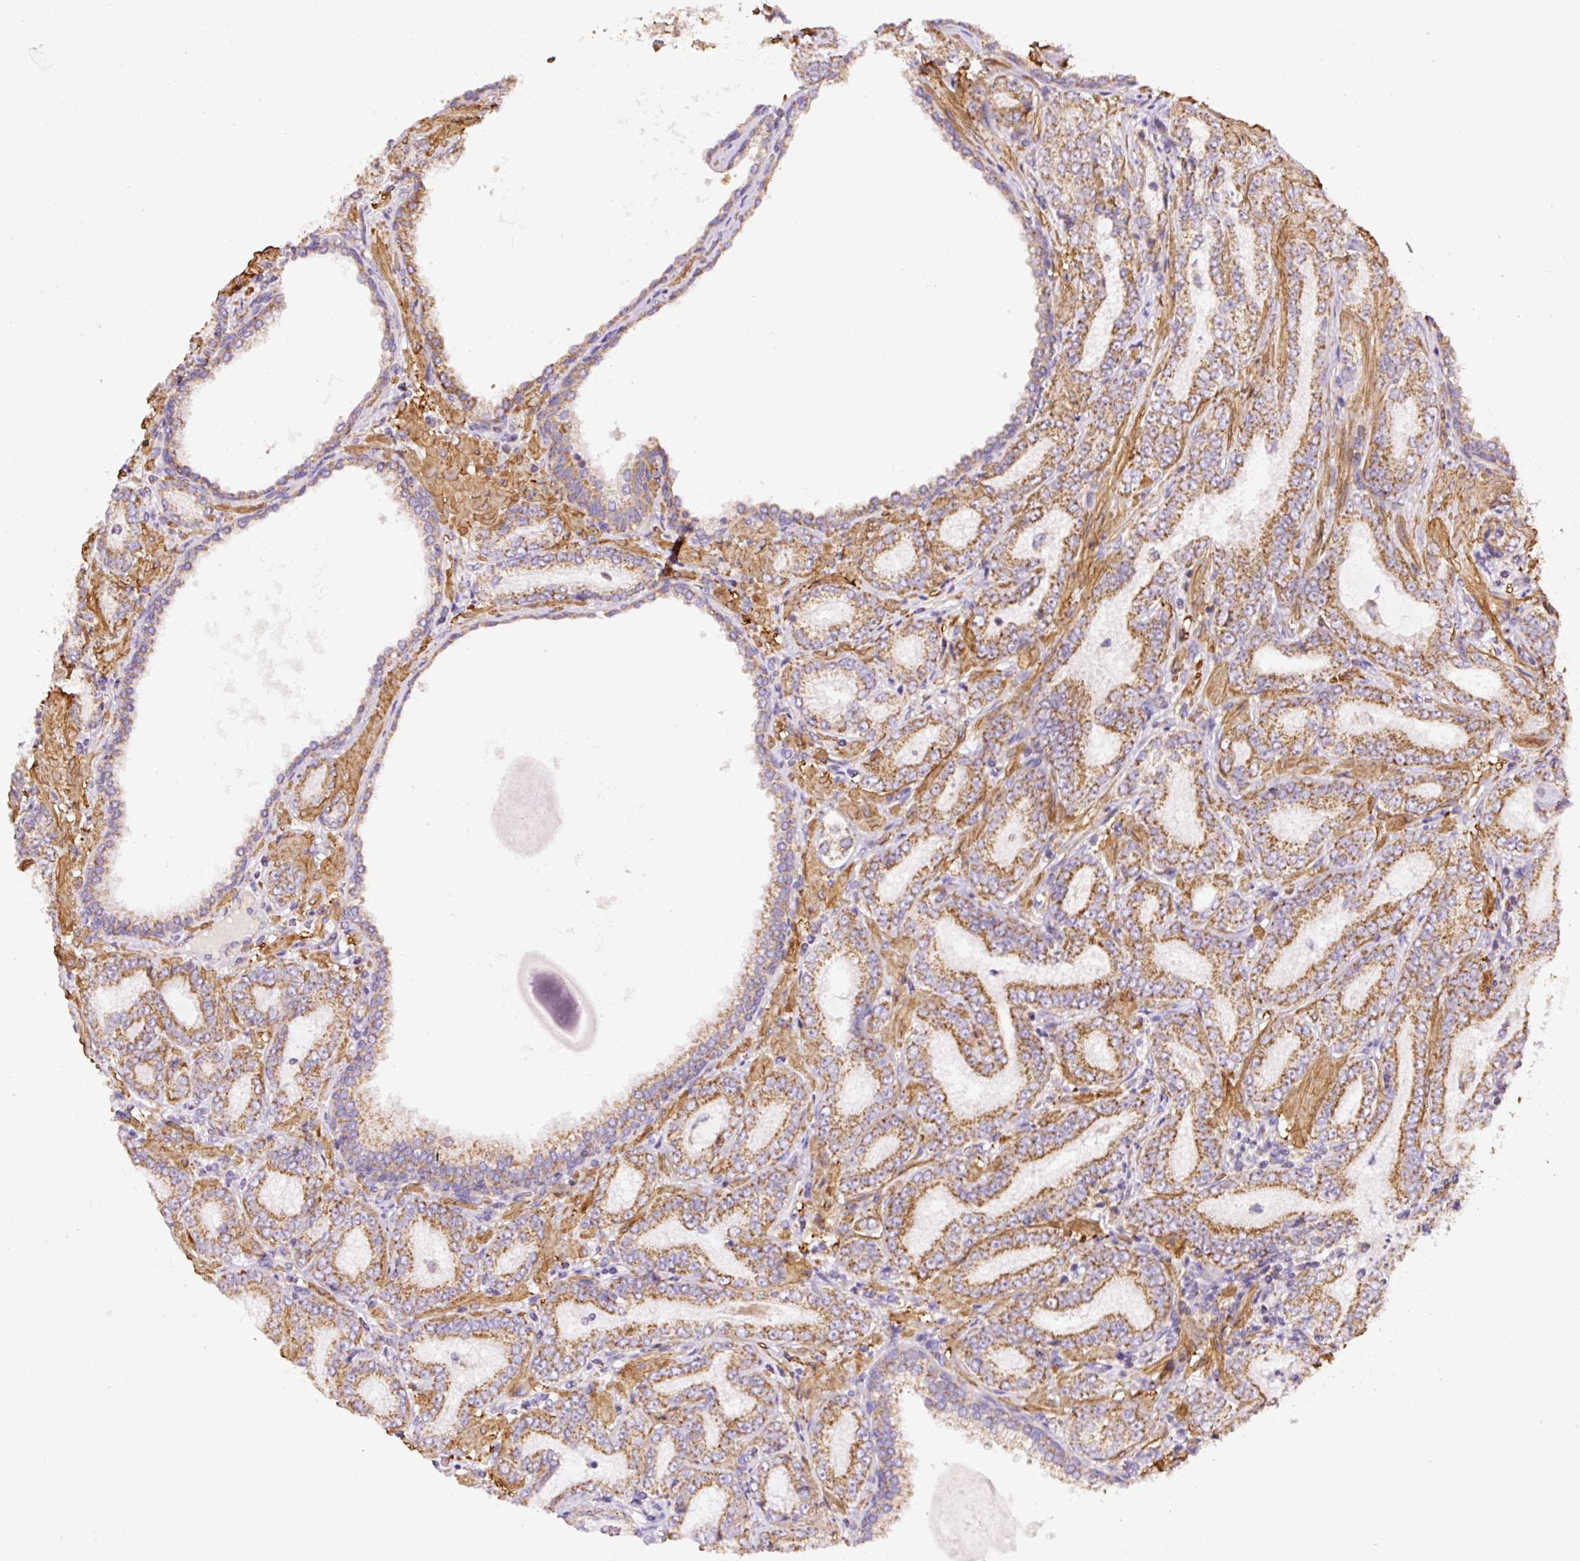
{"staining": {"intensity": "moderate", "quantity": ">75%", "location": "cytoplasmic/membranous"}, "tissue": "prostate cancer", "cell_type": "Tumor cells", "image_type": "cancer", "snomed": [{"axis": "morphology", "description": "Adenocarcinoma, High grade"}, {"axis": "topography", "description": "Prostate"}], "caption": "There is medium levels of moderate cytoplasmic/membranous staining in tumor cells of prostate cancer (high-grade adenocarcinoma), as demonstrated by immunohistochemical staining (brown color).", "gene": "NDUFAF2", "patient": {"sex": "male", "age": 72}}